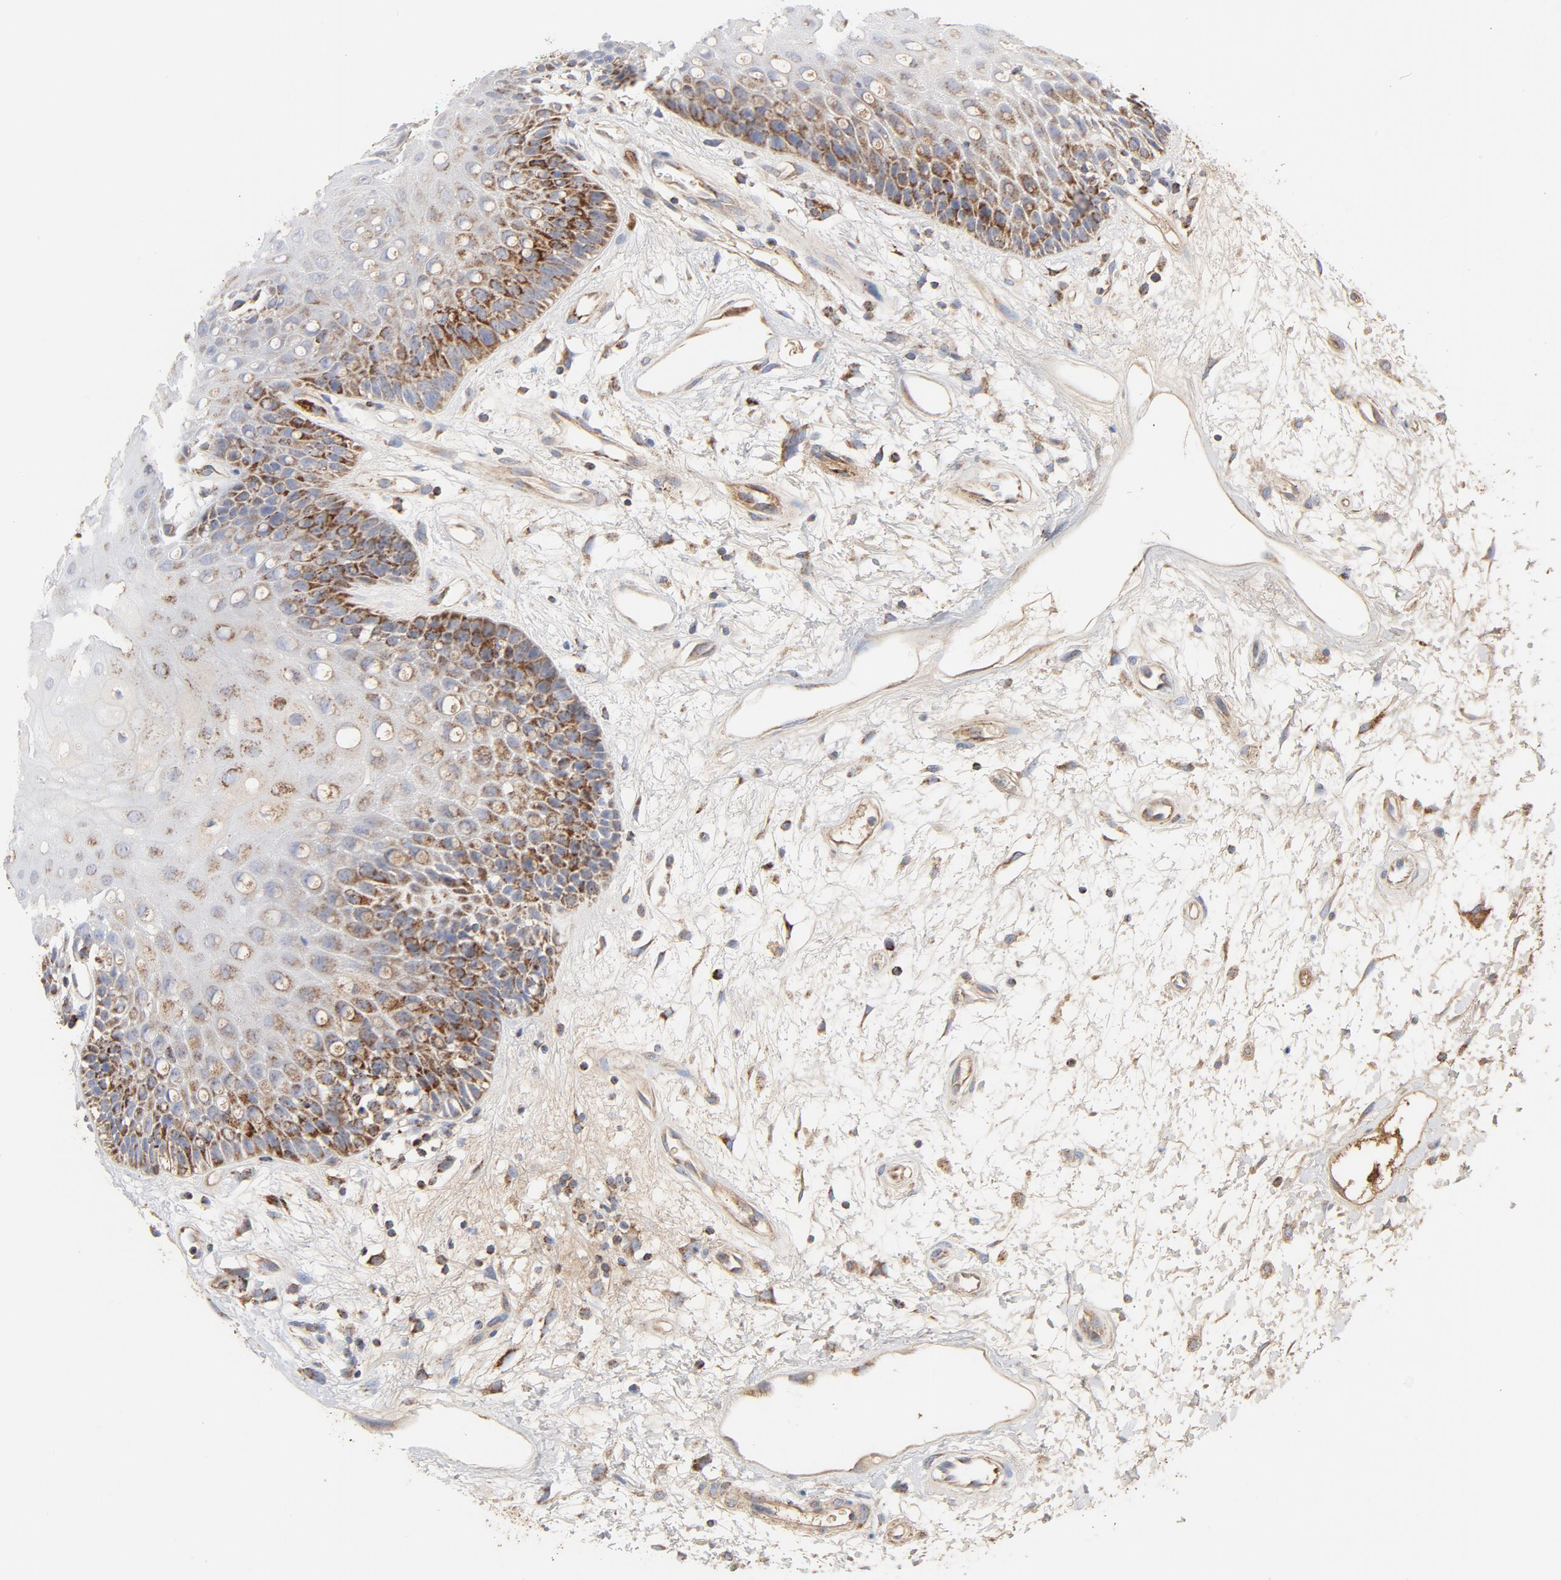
{"staining": {"intensity": "moderate", "quantity": "25%-75%", "location": "cytoplasmic/membranous"}, "tissue": "oral mucosa", "cell_type": "Squamous epithelial cells", "image_type": "normal", "snomed": [{"axis": "morphology", "description": "Normal tissue, NOS"}, {"axis": "morphology", "description": "Squamous cell carcinoma, NOS"}, {"axis": "topography", "description": "Skeletal muscle"}, {"axis": "topography", "description": "Oral tissue"}, {"axis": "topography", "description": "Head-Neck"}], "caption": "DAB (3,3'-diaminobenzidine) immunohistochemical staining of unremarkable oral mucosa displays moderate cytoplasmic/membranous protein positivity in about 25%-75% of squamous epithelial cells.", "gene": "PCNX4", "patient": {"sex": "female", "age": 84}}